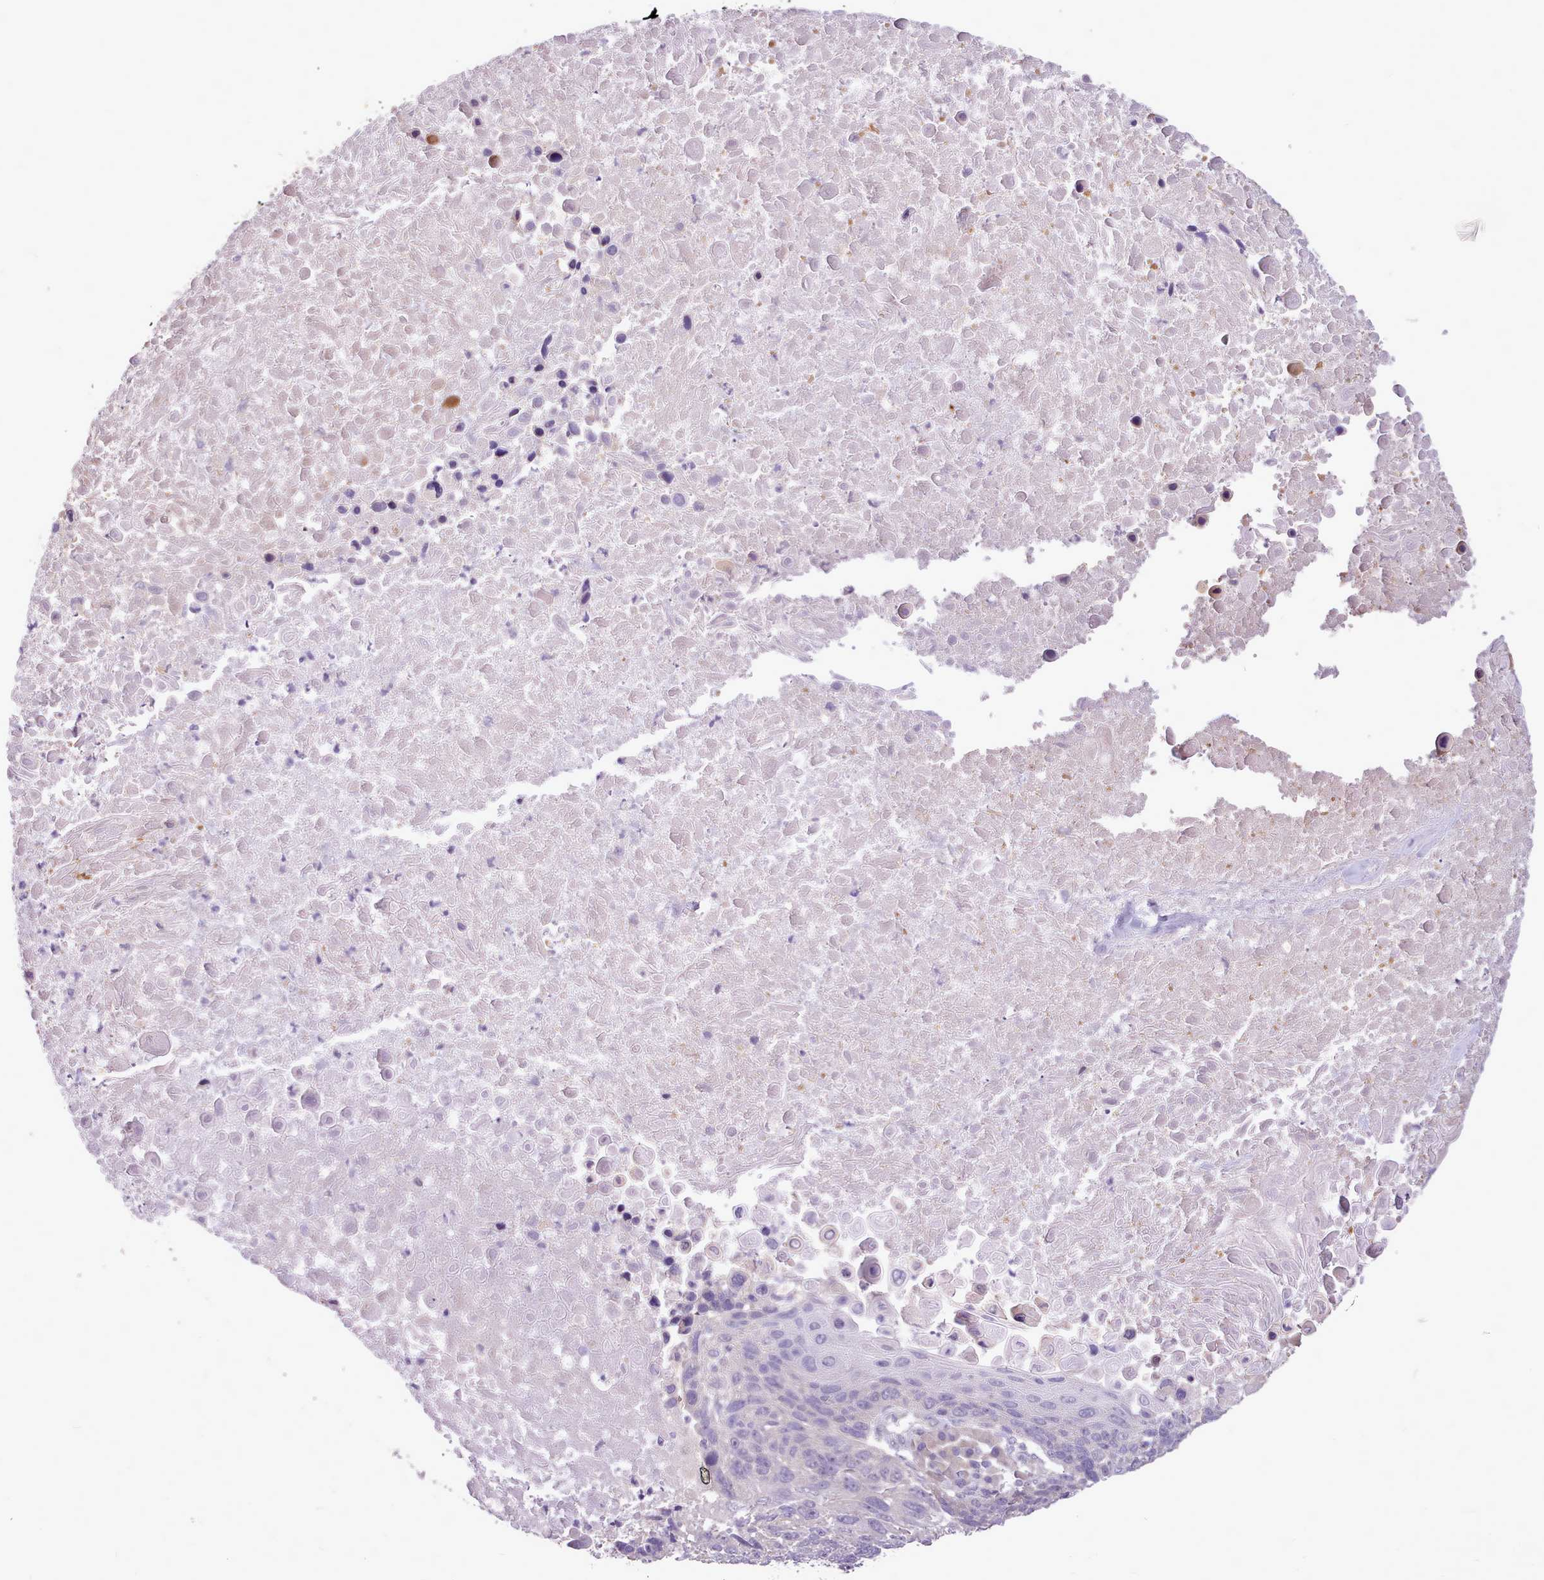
{"staining": {"intensity": "negative", "quantity": "none", "location": "none"}, "tissue": "lung cancer", "cell_type": "Tumor cells", "image_type": "cancer", "snomed": [{"axis": "morphology", "description": "Normal tissue, NOS"}, {"axis": "morphology", "description": "Squamous cell carcinoma, NOS"}, {"axis": "topography", "description": "Lymph node"}, {"axis": "topography", "description": "Lung"}], "caption": "Human lung cancer (squamous cell carcinoma) stained for a protein using IHC displays no expression in tumor cells.", "gene": "ZNF607", "patient": {"sex": "male", "age": 66}}